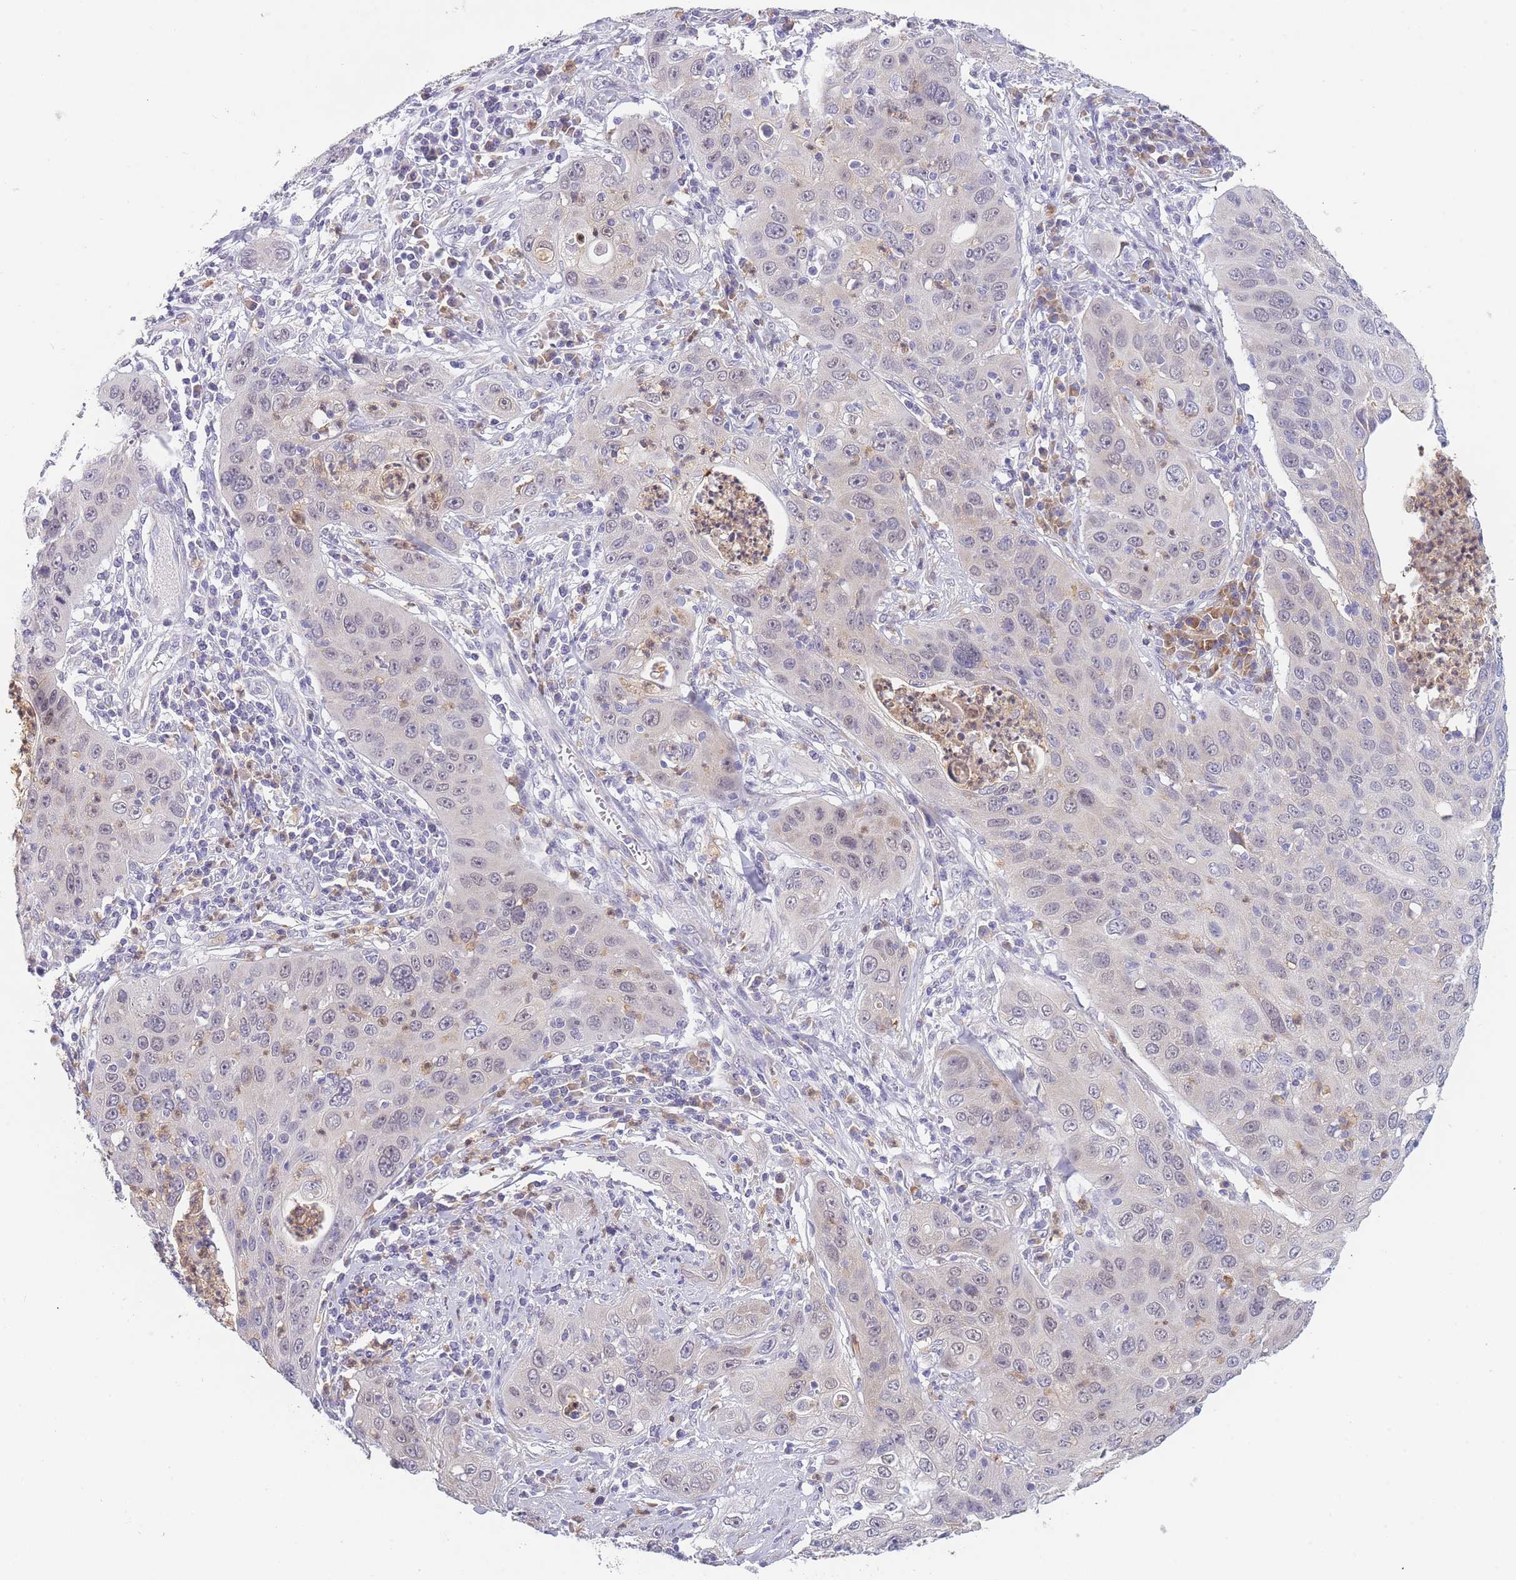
{"staining": {"intensity": "negative", "quantity": "none", "location": "none"}, "tissue": "cervical cancer", "cell_type": "Tumor cells", "image_type": "cancer", "snomed": [{"axis": "morphology", "description": "Squamous cell carcinoma, NOS"}, {"axis": "topography", "description": "Cervix"}], "caption": "IHC histopathology image of human squamous cell carcinoma (cervical) stained for a protein (brown), which reveals no staining in tumor cells.", "gene": "NDUFAF6", "patient": {"sex": "female", "age": 36}}